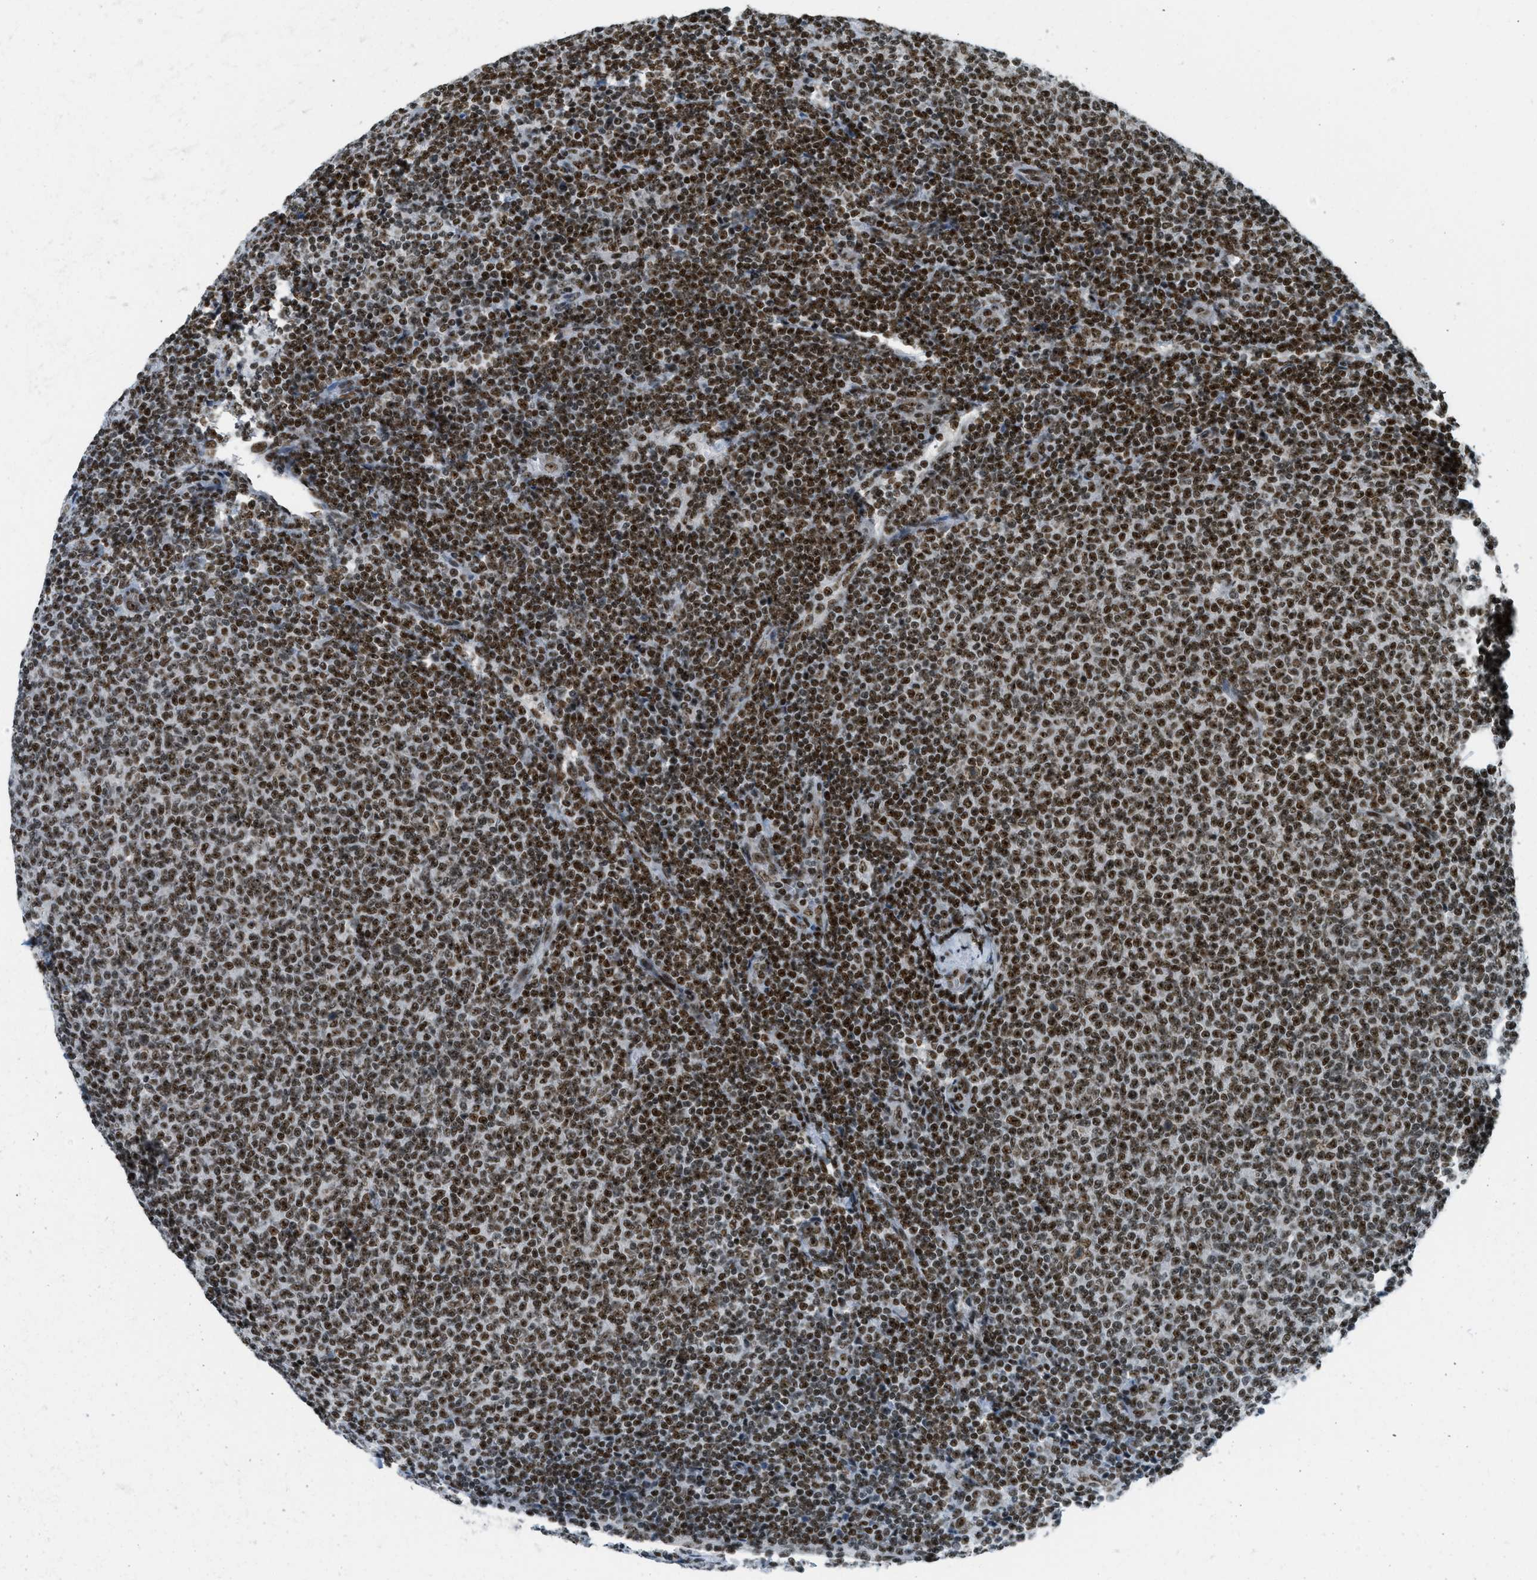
{"staining": {"intensity": "strong", "quantity": ">75%", "location": "nuclear"}, "tissue": "lymphoma", "cell_type": "Tumor cells", "image_type": "cancer", "snomed": [{"axis": "morphology", "description": "Malignant lymphoma, non-Hodgkin's type, Low grade"}, {"axis": "topography", "description": "Lymph node"}], "caption": "A brown stain labels strong nuclear positivity of a protein in malignant lymphoma, non-Hodgkin's type (low-grade) tumor cells. The staining was performed using DAB to visualize the protein expression in brown, while the nuclei were stained in blue with hematoxylin (Magnification: 20x).", "gene": "URB1", "patient": {"sex": "male", "age": 66}}